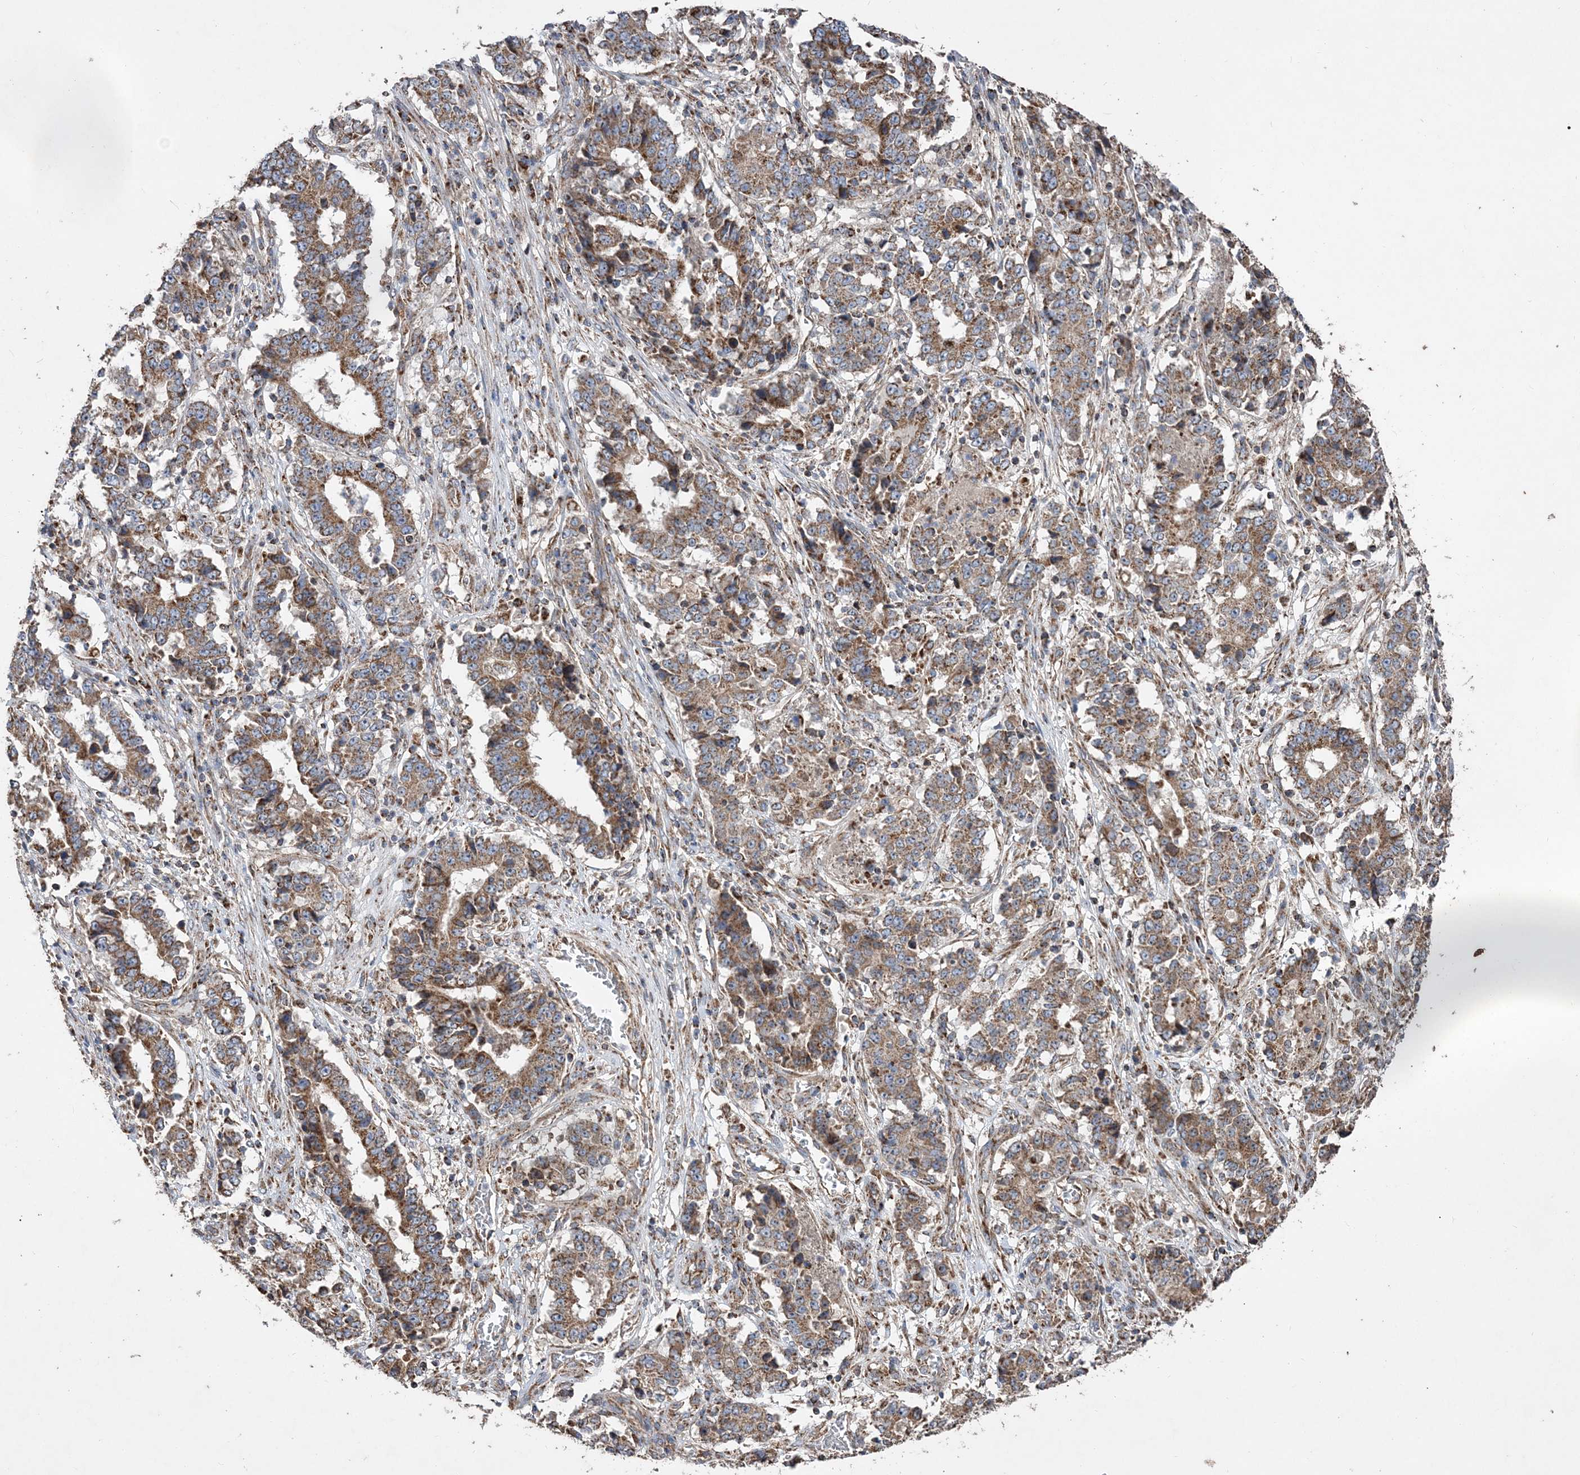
{"staining": {"intensity": "moderate", "quantity": ">75%", "location": "cytoplasmic/membranous"}, "tissue": "stomach cancer", "cell_type": "Tumor cells", "image_type": "cancer", "snomed": [{"axis": "morphology", "description": "Adenocarcinoma, NOS"}, {"axis": "topography", "description": "Stomach"}], "caption": "Adenocarcinoma (stomach) stained for a protein shows moderate cytoplasmic/membranous positivity in tumor cells.", "gene": "POC5", "patient": {"sex": "male", "age": 59}}